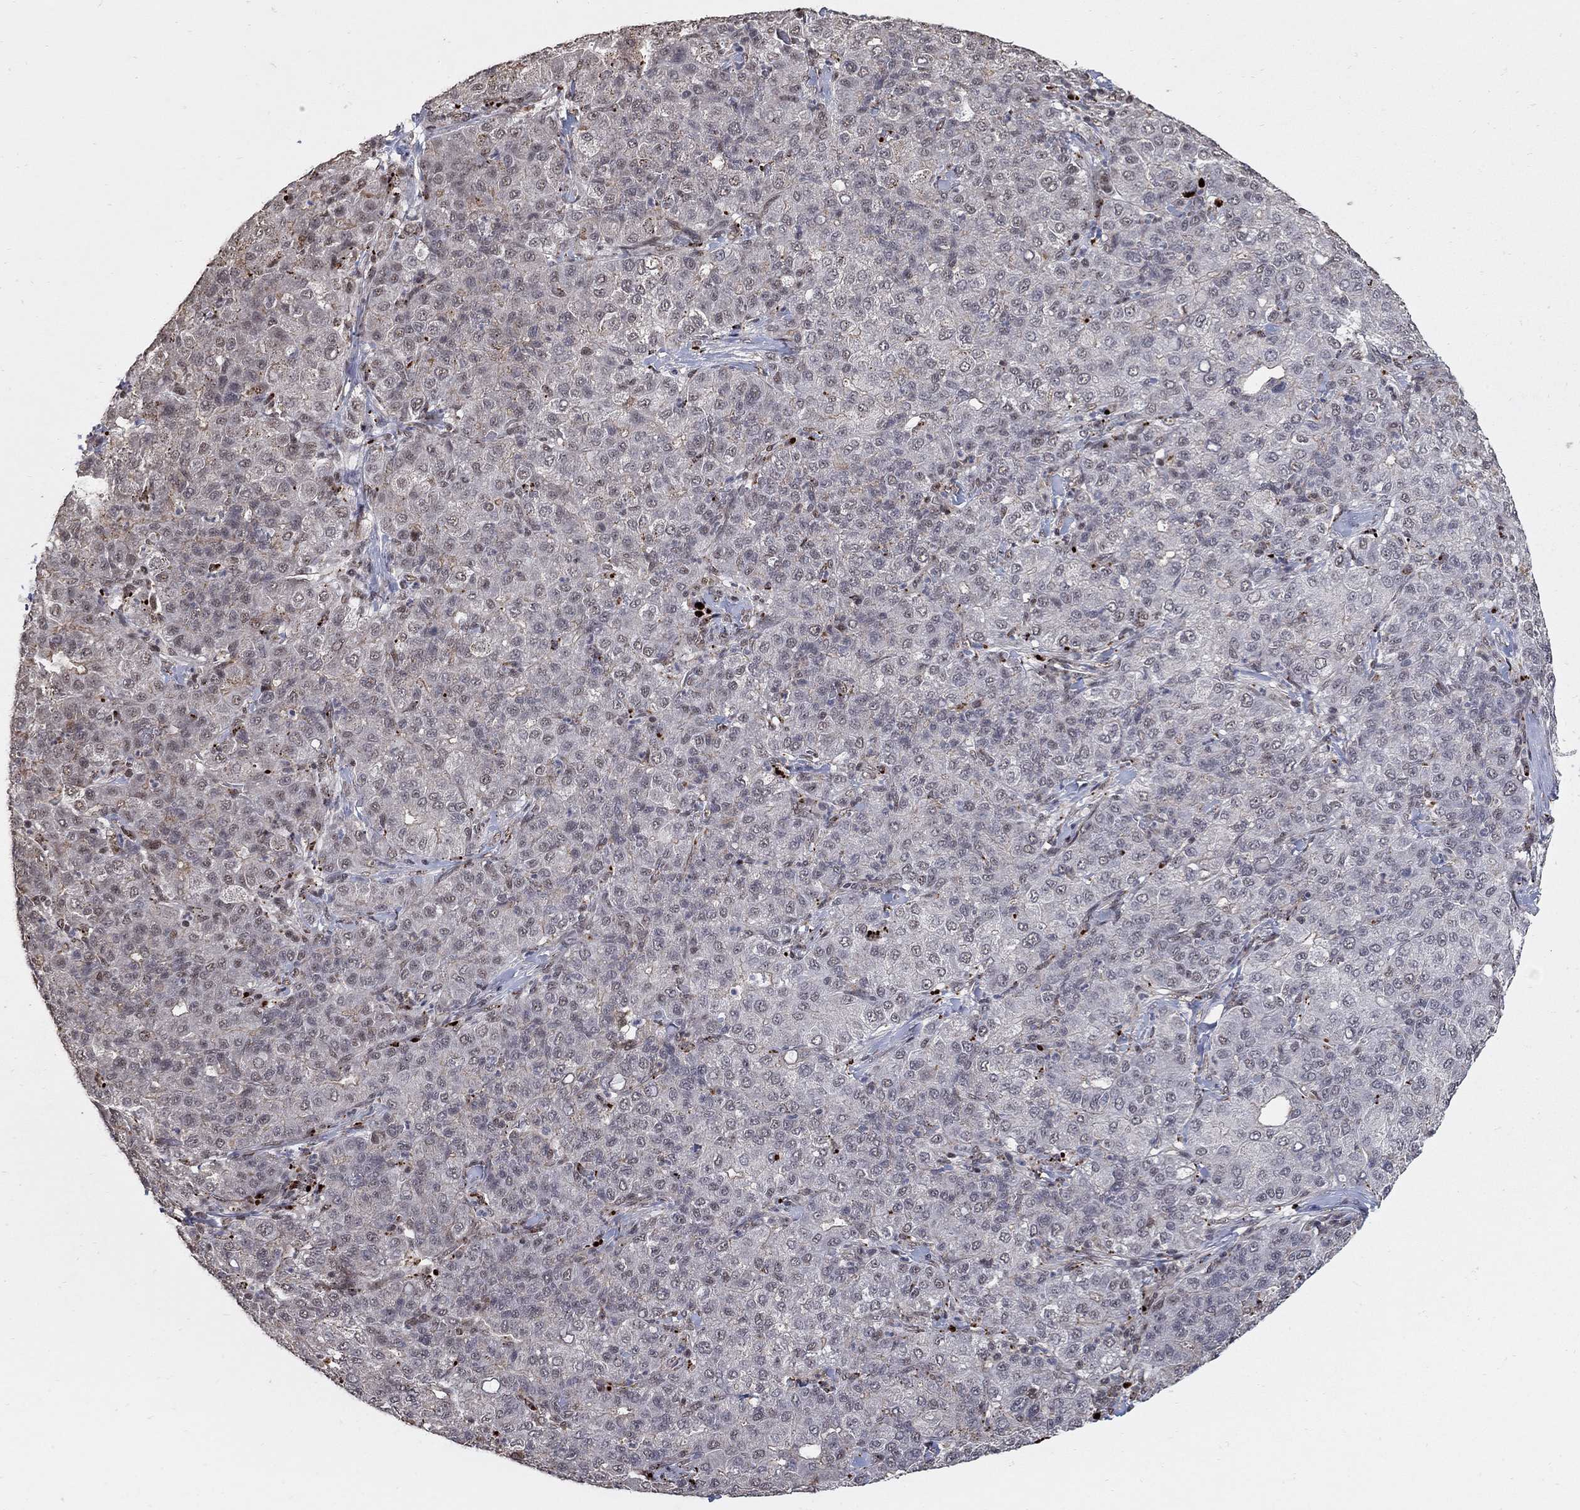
{"staining": {"intensity": "negative", "quantity": "none", "location": "none"}, "tissue": "liver cancer", "cell_type": "Tumor cells", "image_type": "cancer", "snomed": [{"axis": "morphology", "description": "Carcinoma, Hepatocellular, NOS"}, {"axis": "topography", "description": "Liver"}], "caption": "Histopathology image shows no significant protein positivity in tumor cells of hepatocellular carcinoma (liver).", "gene": "PNISR", "patient": {"sex": "male", "age": 65}}